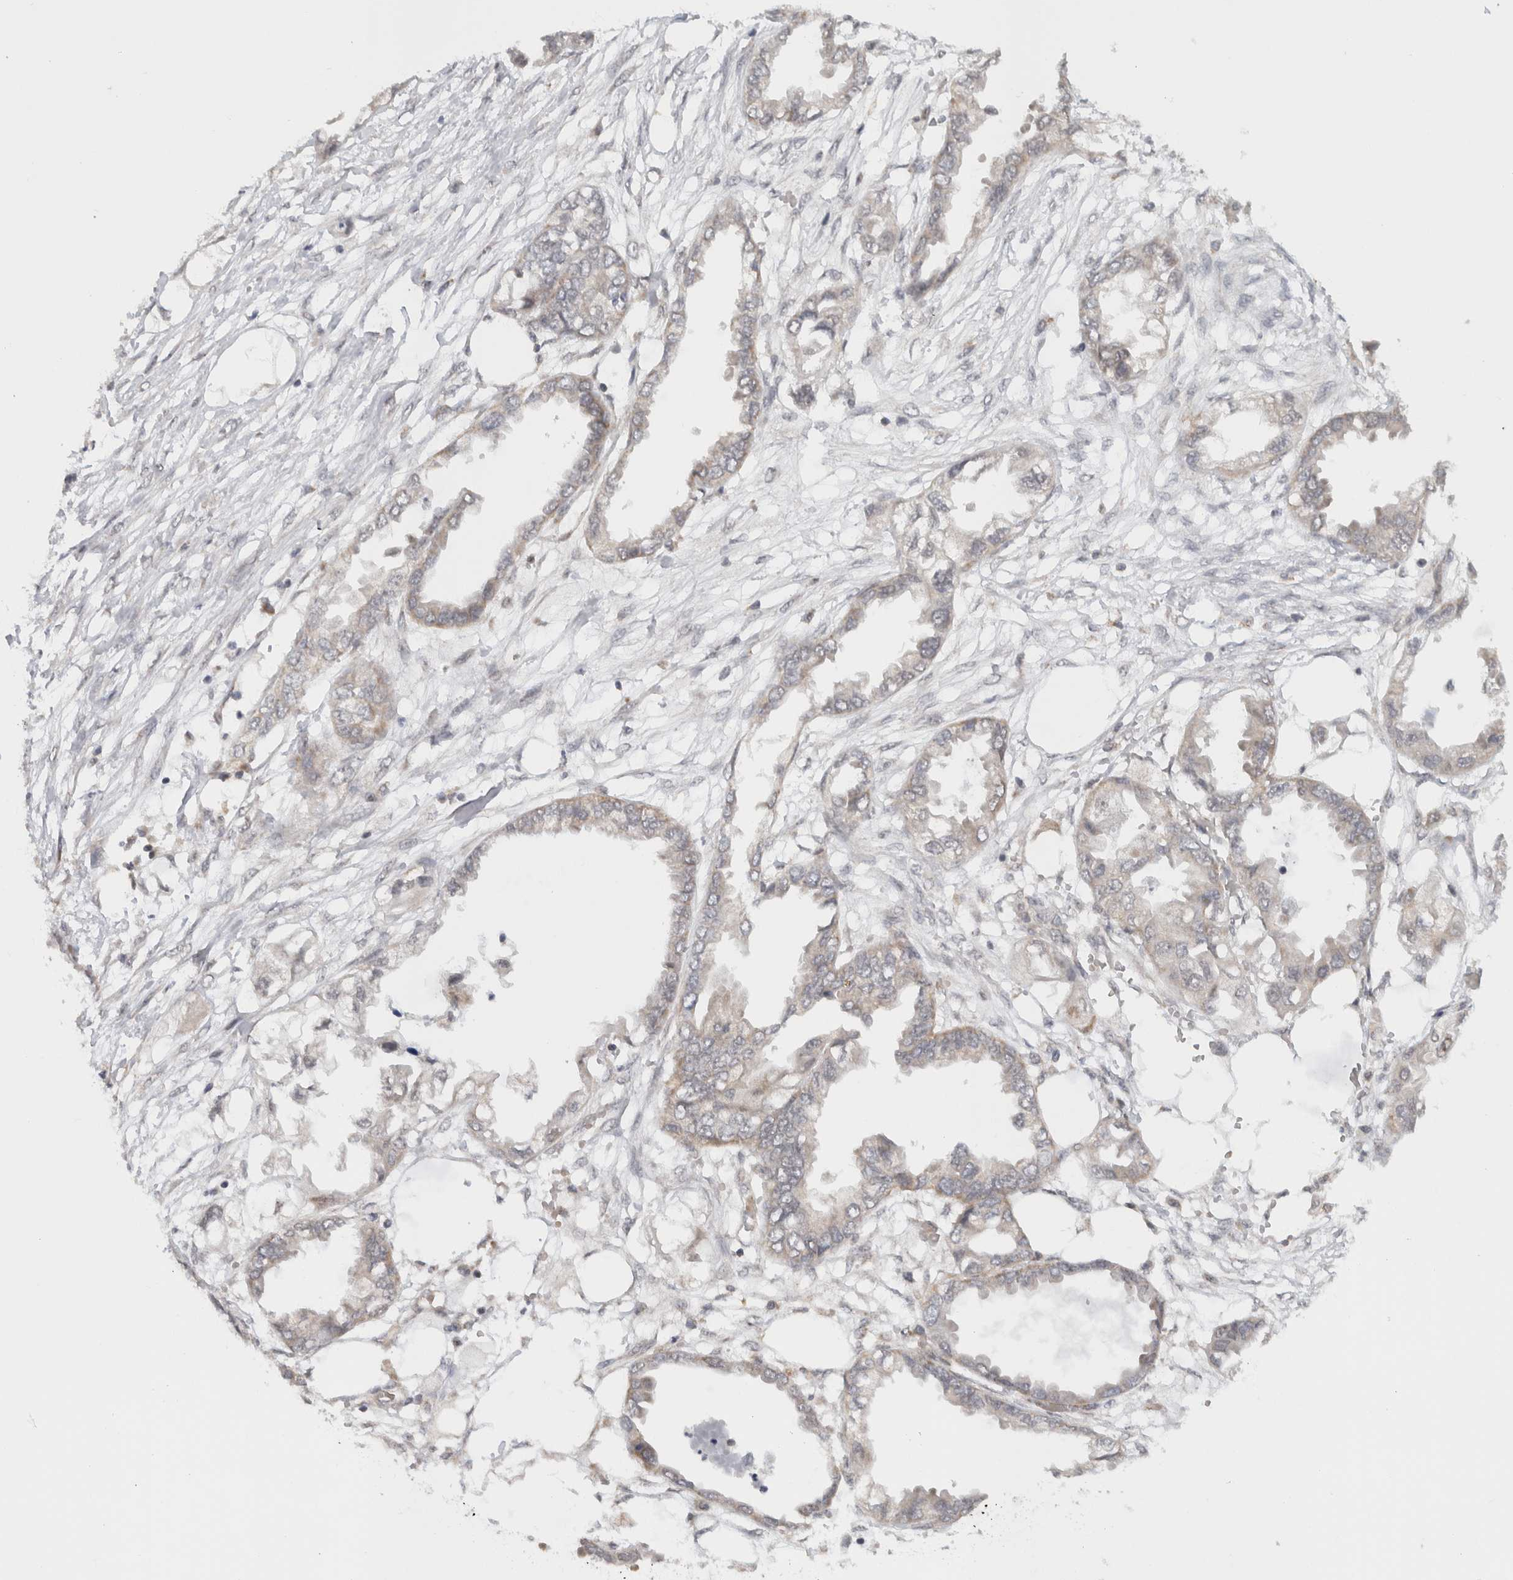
{"staining": {"intensity": "weak", "quantity": "<25%", "location": "cytoplasmic/membranous"}, "tissue": "endometrial cancer", "cell_type": "Tumor cells", "image_type": "cancer", "snomed": [{"axis": "morphology", "description": "Adenocarcinoma, NOS"}, {"axis": "morphology", "description": "Adenocarcinoma, metastatic, NOS"}, {"axis": "topography", "description": "Adipose tissue"}, {"axis": "topography", "description": "Endometrium"}], "caption": "Endometrial cancer was stained to show a protein in brown. There is no significant staining in tumor cells.", "gene": "CMC2", "patient": {"sex": "female", "age": 67}}